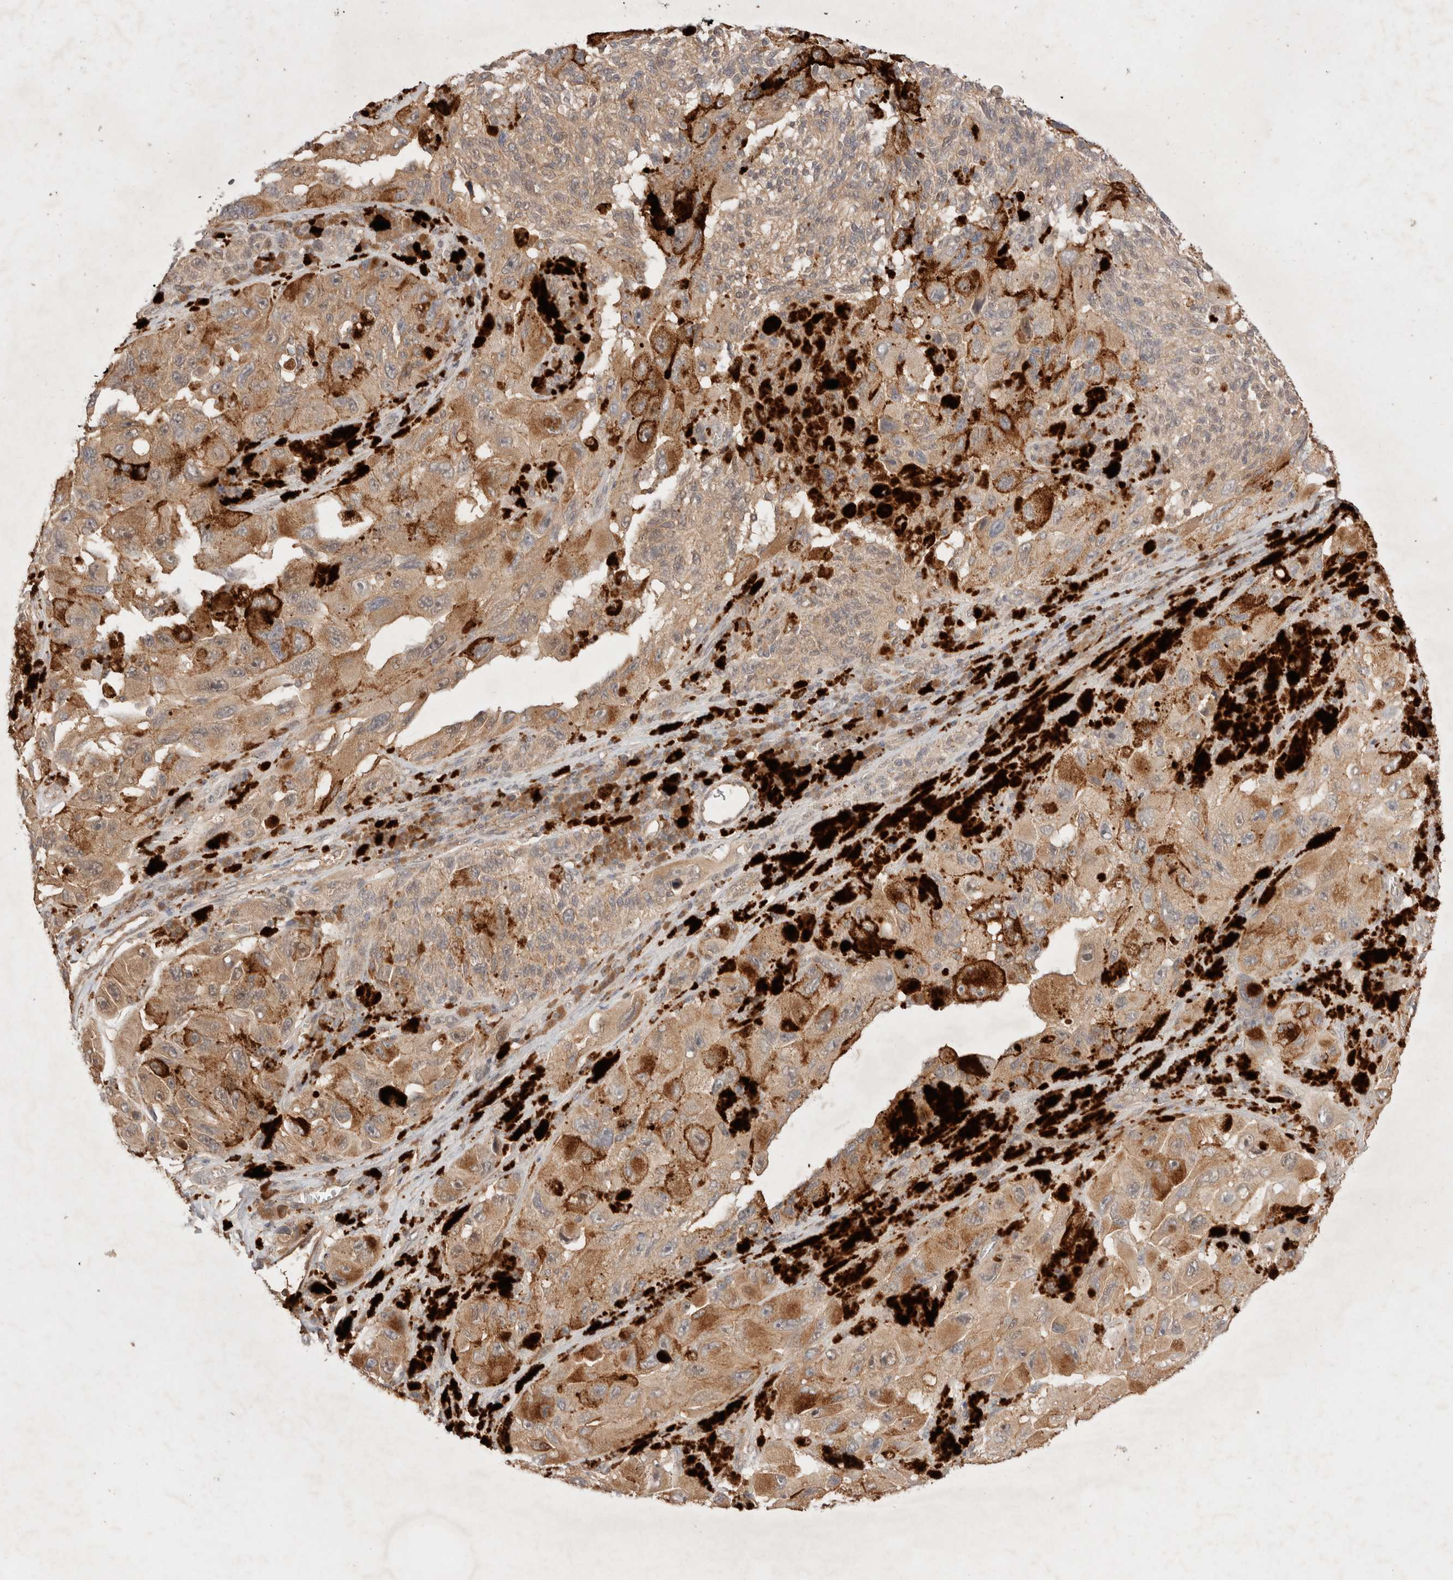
{"staining": {"intensity": "weak", "quantity": ">75%", "location": "cytoplasmic/membranous,nuclear"}, "tissue": "melanoma", "cell_type": "Tumor cells", "image_type": "cancer", "snomed": [{"axis": "morphology", "description": "Malignant melanoma, NOS"}, {"axis": "topography", "description": "Skin"}], "caption": "Tumor cells exhibit low levels of weak cytoplasmic/membranous and nuclear staining in about >75% of cells in malignant melanoma. The staining is performed using DAB brown chromogen to label protein expression. The nuclei are counter-stained blue using hematoxylin.", "gene": "CARNMT1", "patient": {"sex": "female", "age": 73}}